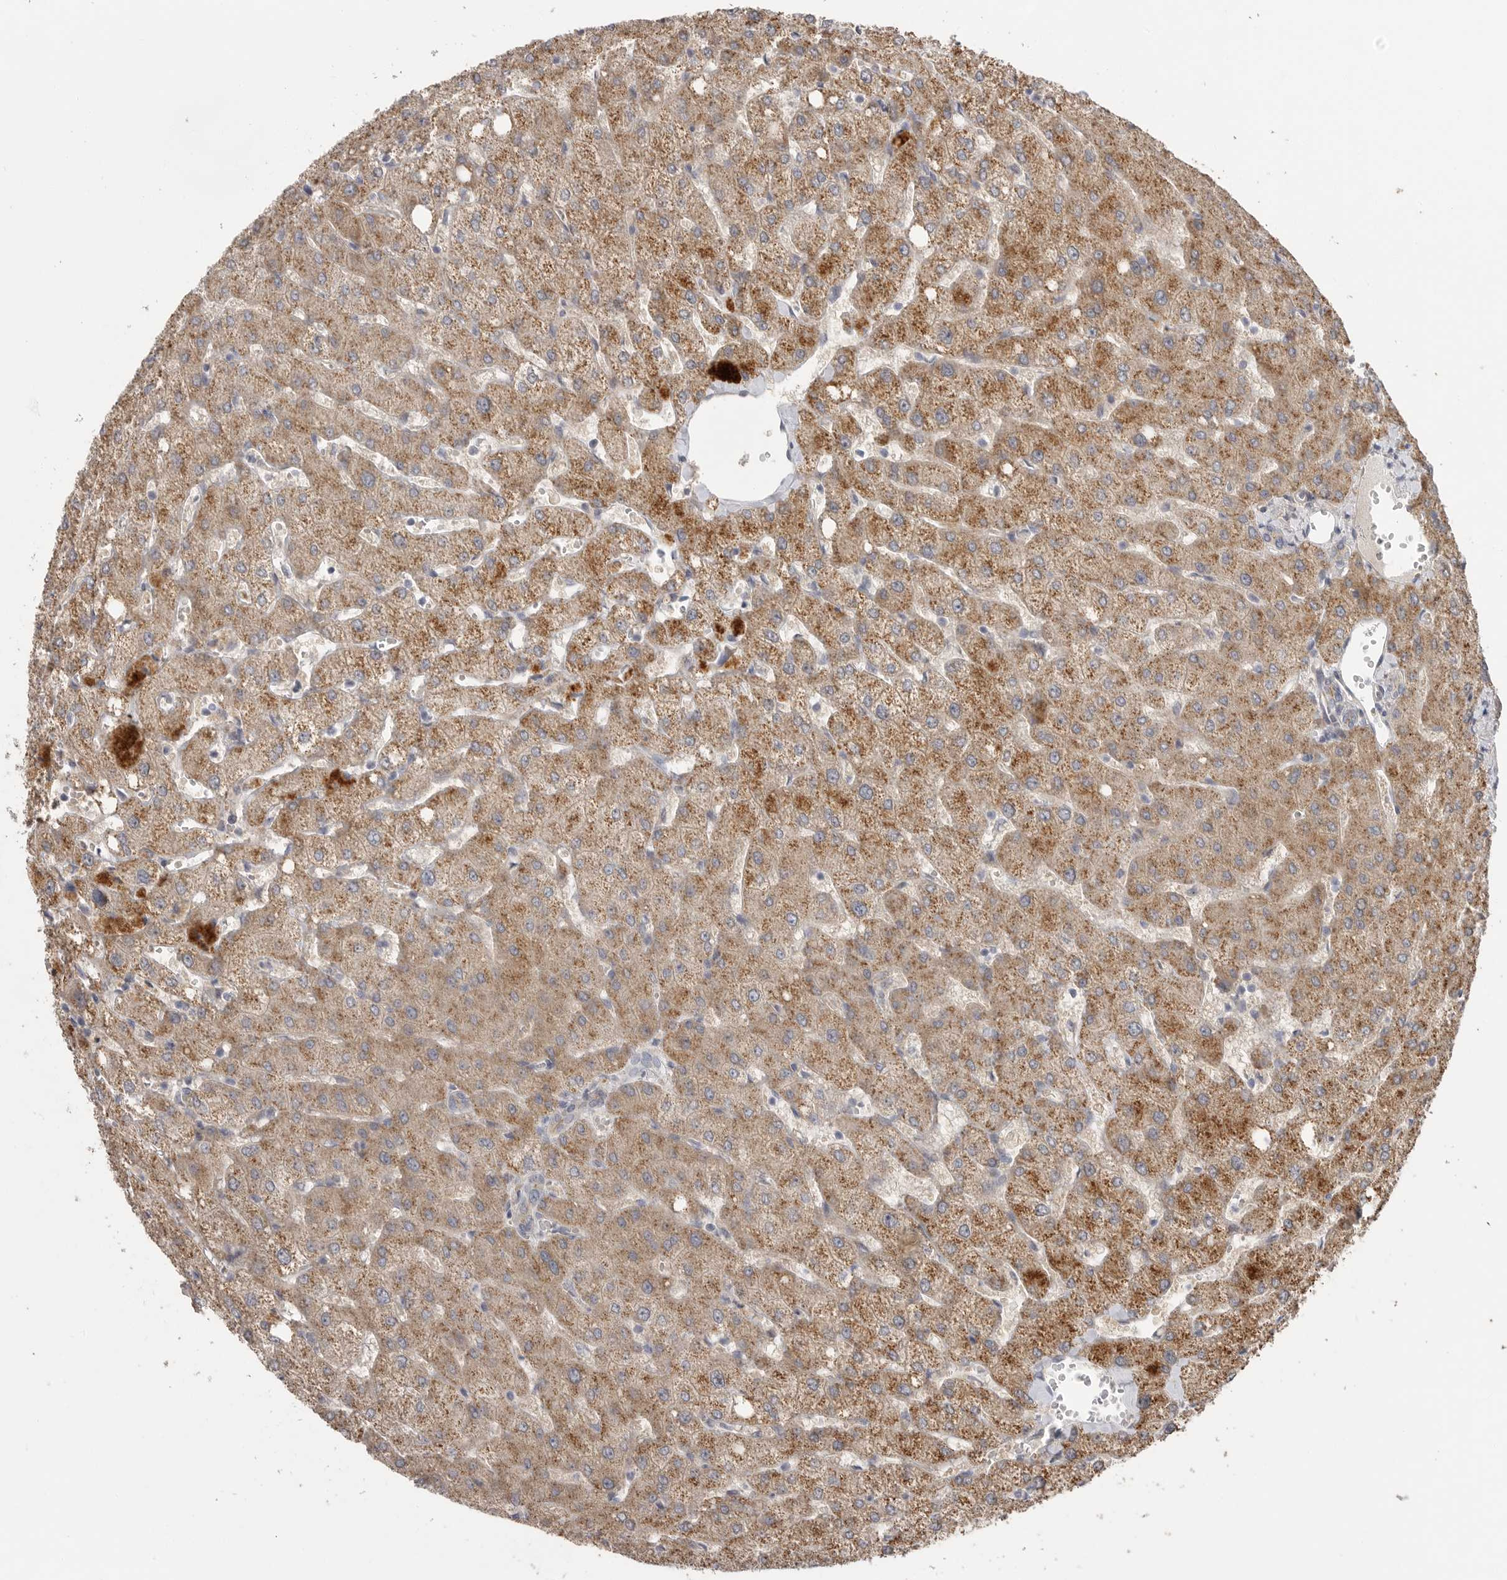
{"staining": {"intensity": "weak", "quantity": "<25%", "location": "cytoplasmic/membranous"}, "tissue": "liver", "cell_type": "Cholangiocytes", "image_type": "normal", "snomed": [{"axis": "morphology", "description": "Normal tissue, NOS"}, {"axis": "topography", "description": "Liver"}], "caption": "High power microscopy photomicrograph of an immunohistochemistry (IHC) micrograph of normal liver, revealing no significant staining in cholangiocytes.", "gene": "FBXO43", "patient": {"sex": "female", "age": 54}}